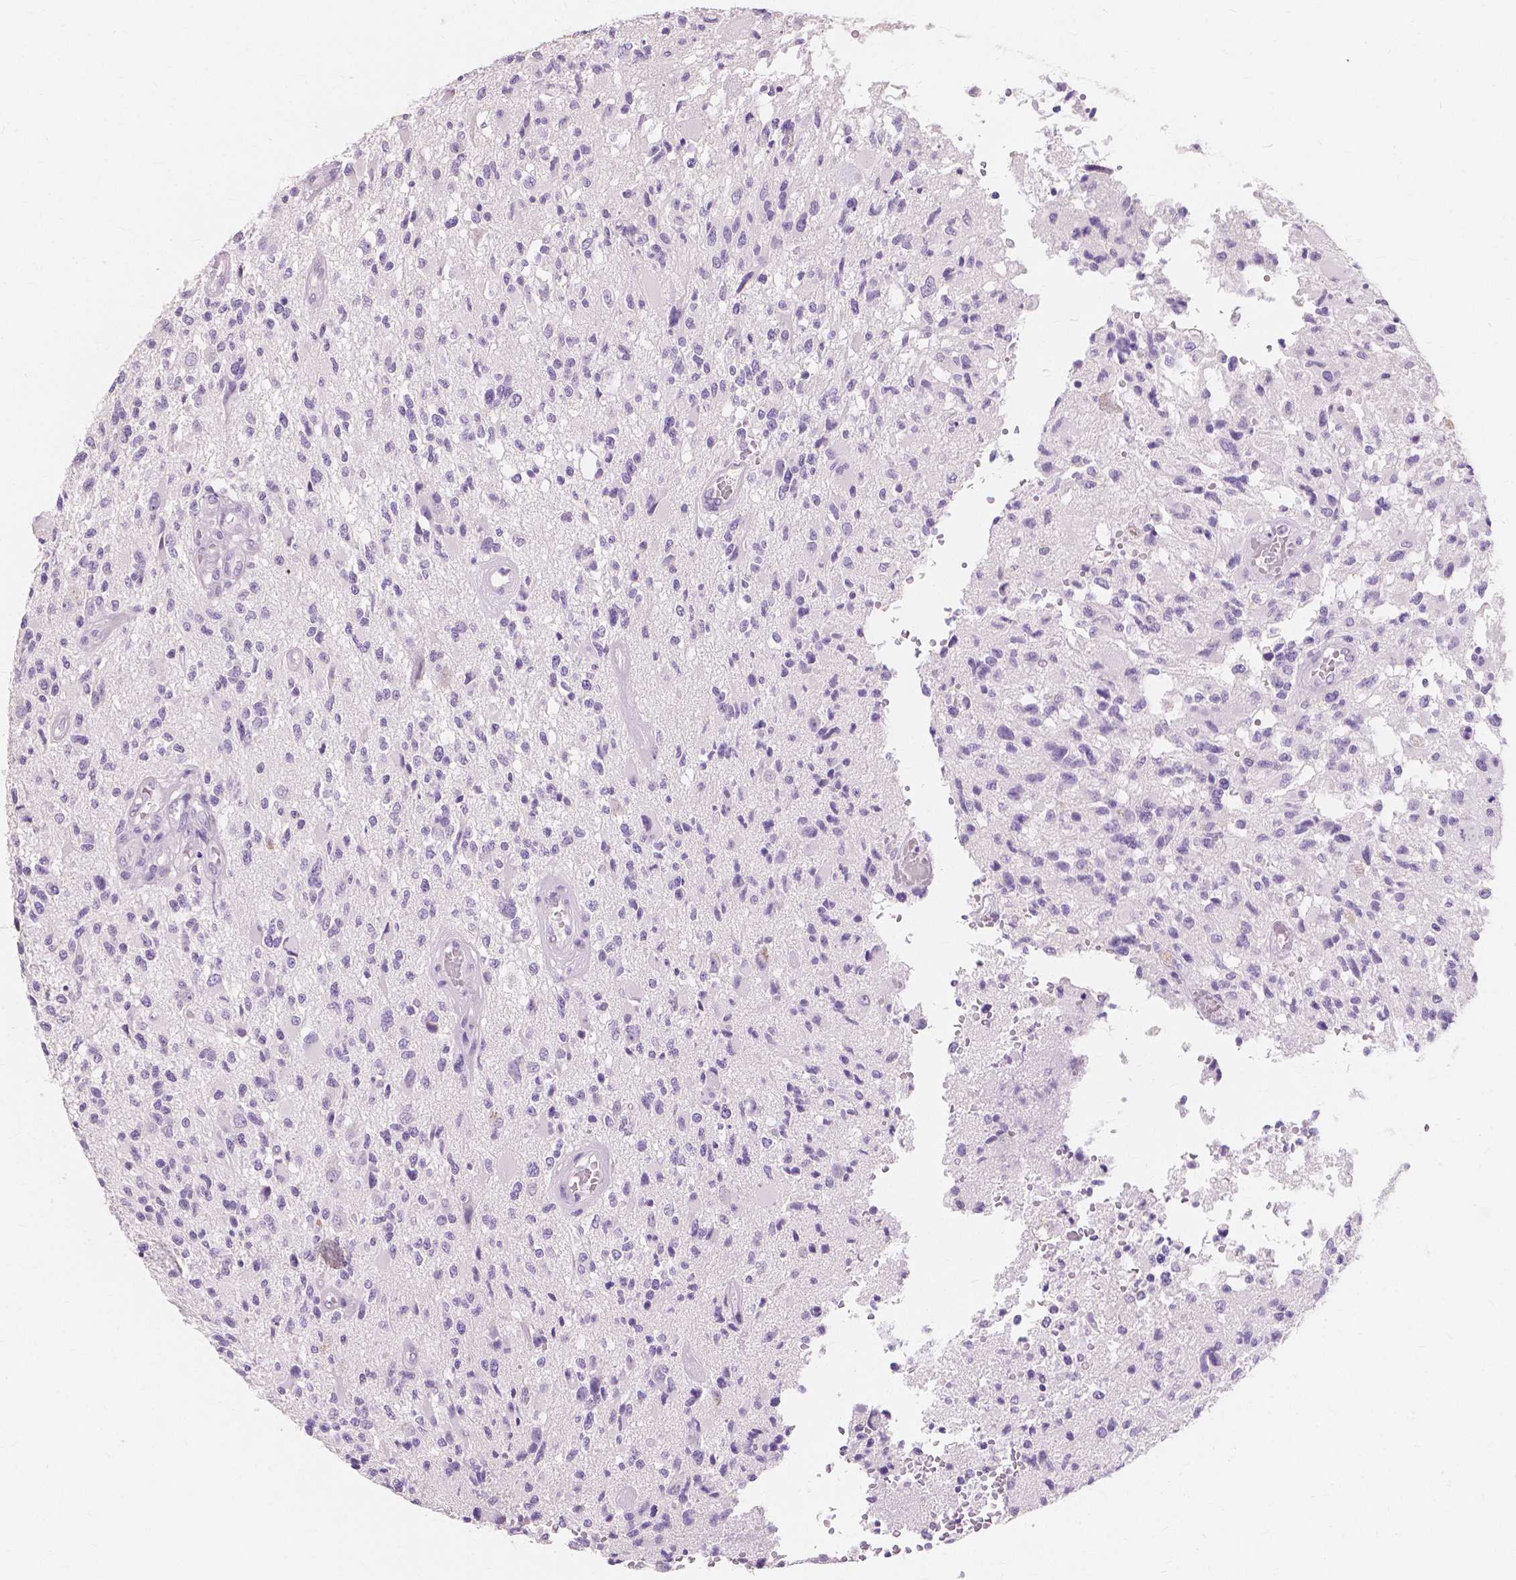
{"staining": {"intensity": "negative", "quantity": "none", "location": "none"}, "tissue": "glioma", "cell_type": "Tumor cells", "image_type": "cancer", "snomed": [{"axis": "morphology", "description": "Glioma, malignant, High grade"}, {"axis": "topography", "description": "Brain"}], "caption": "Glioma was stained to show a protein in brown. There is no significant staining in tumor cells.", "gene": "MUC12", "patient": {"sex": "female", "age": 63}}